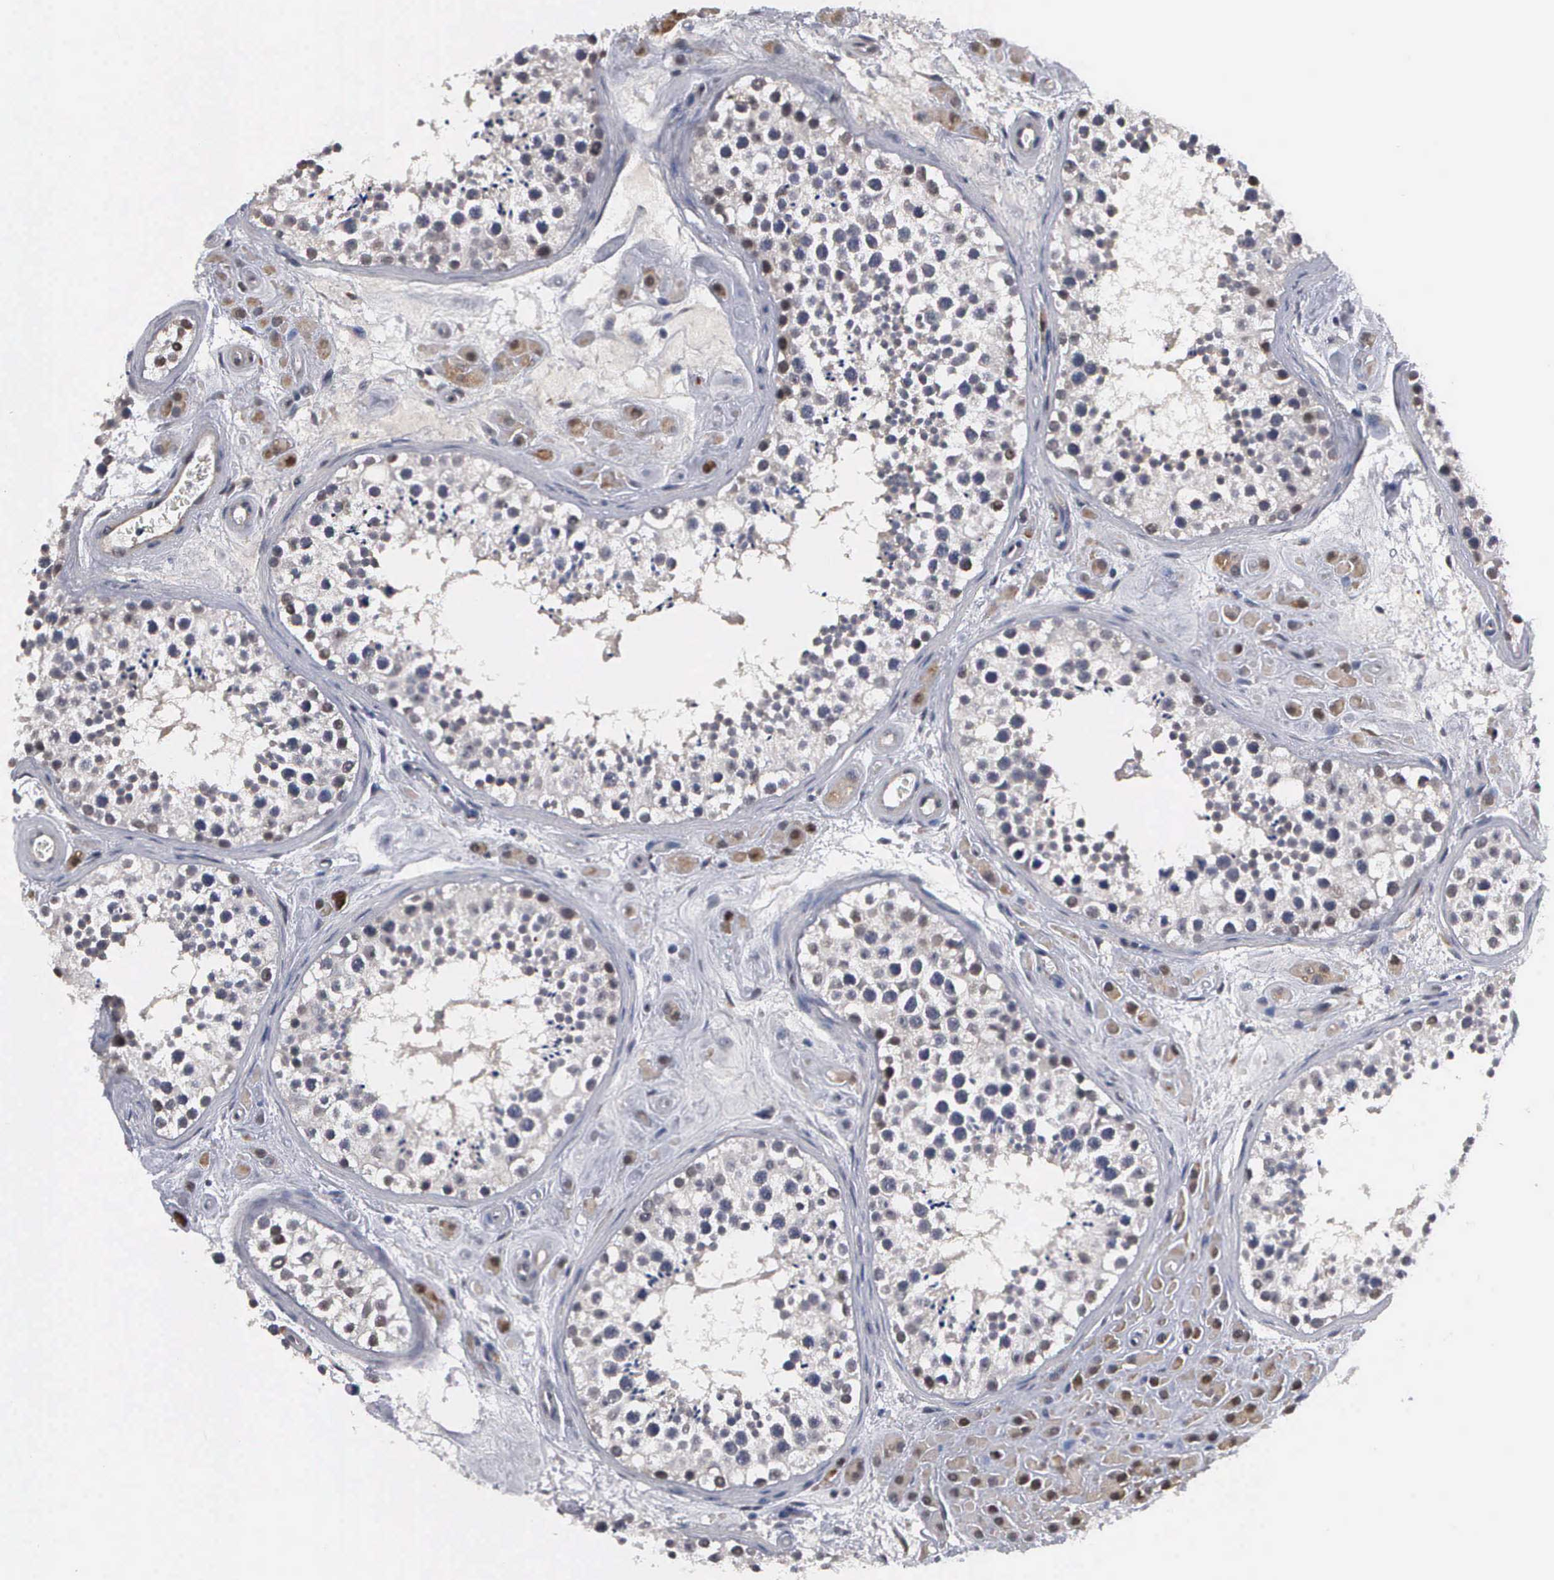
{"staining": {"intensity": "weak", "quantity": "<25%", "location": "nuclear"}, "tissue": "testis", "cell_type": "Cells in seminiferous ducts", "image_type": "normal", "snomed": [{"axis": "morphology", "description": "Normal tissue, NOS"}, {"axis": "topography", "description": "Testis"}], "caption": "Testis stained for a protein using immunohistochemistry (IHC) shows no expression cells in seminiferous ducts.", "gene": "ZBTB33", "patient": {"sex": "male", "age": 38}}